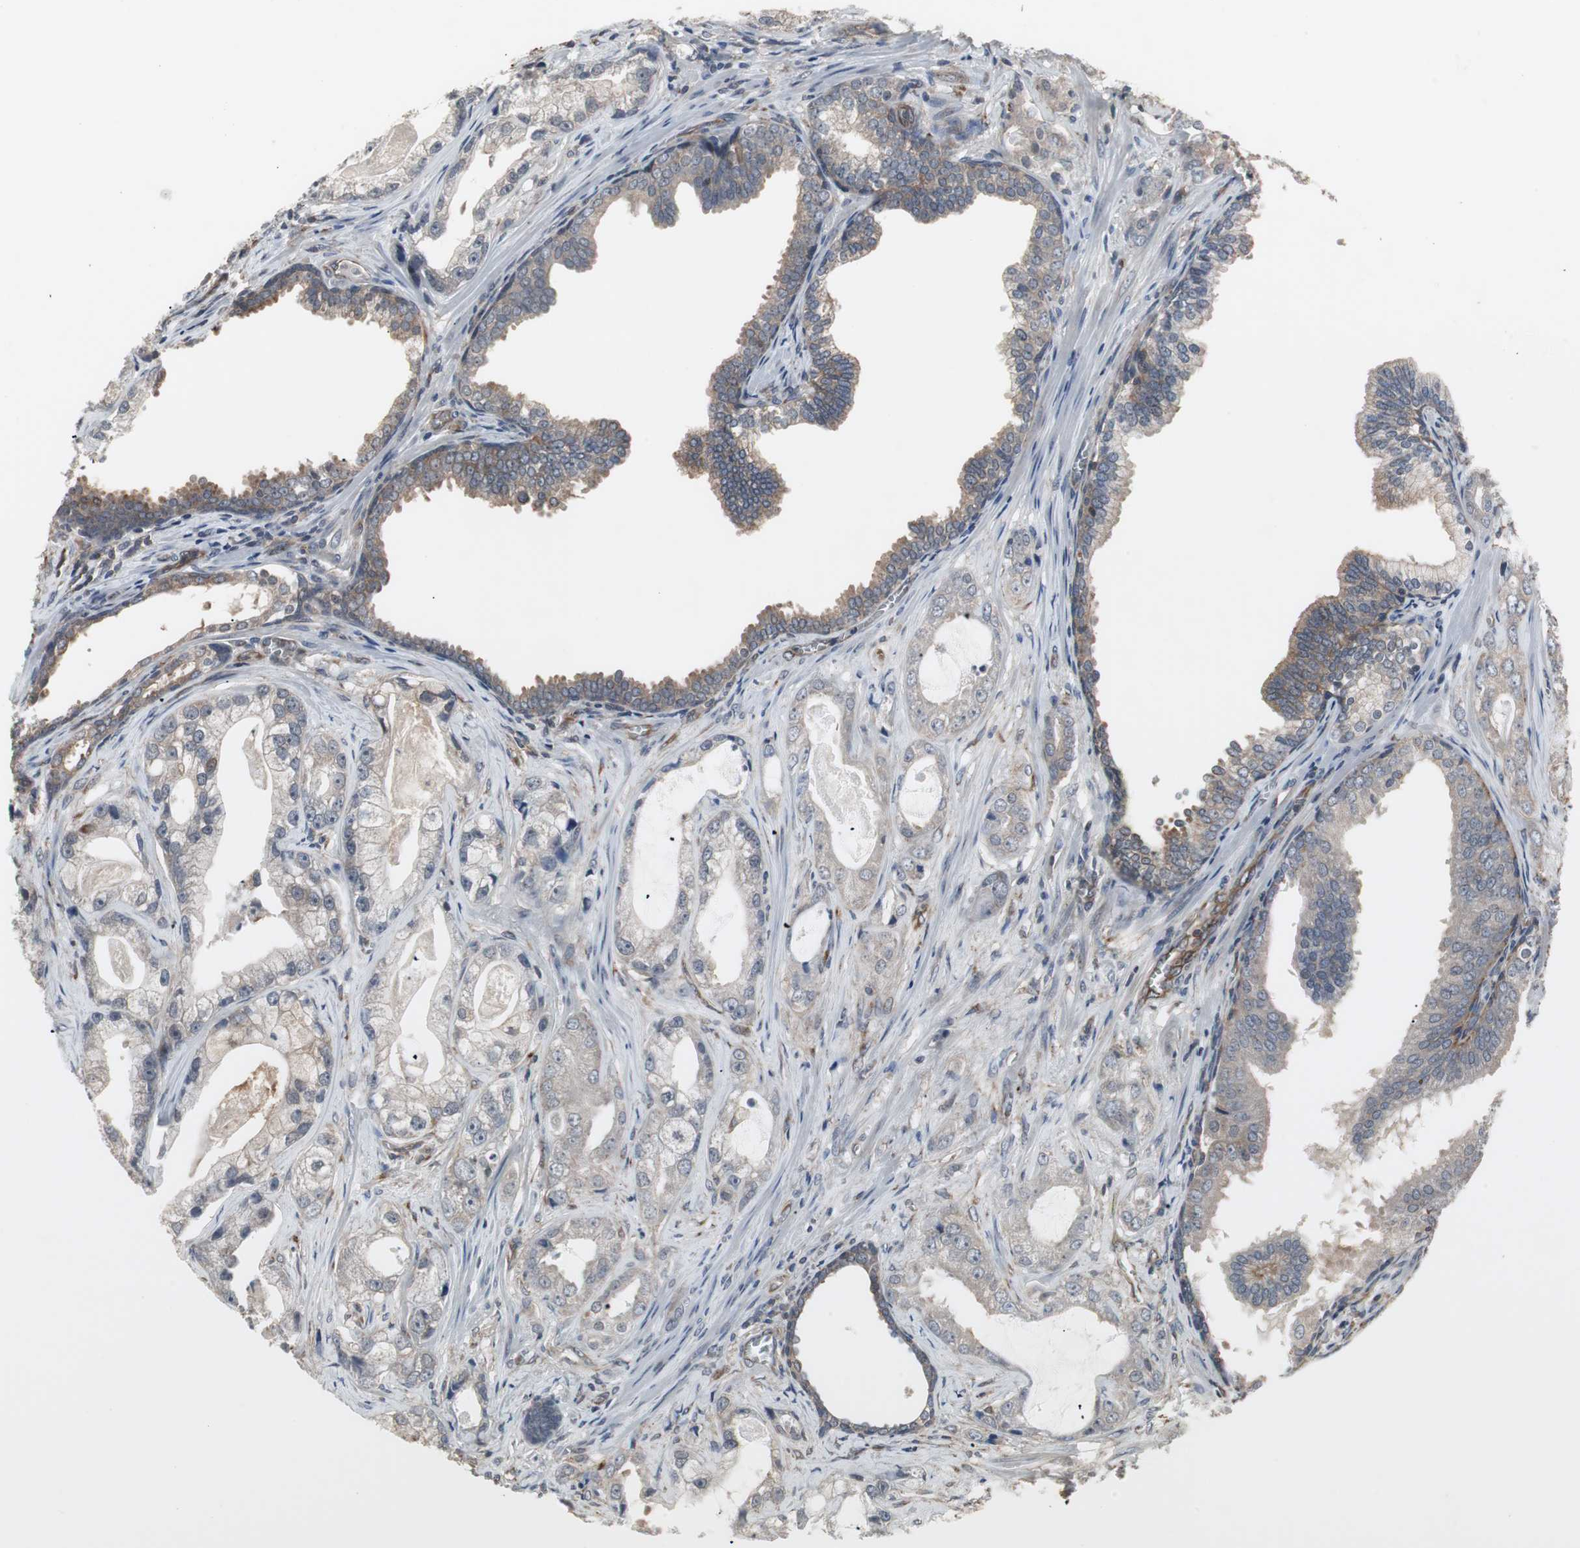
{"staining": {"intensity": "weak", "quantity": ">75%", "location": "cytoplasmic/membranous"}, "tissue": "prostate cancer", "cell_type": "Tumor cells", "image_type": "cancer", "snomed": [{"axis": "morphology", "description": "Adenocarcinoma, Low grade"}, {"axis": "topography", "description": "Prostate"}], "caption": "Immunohistochemistry staining of adenocarcinoma (low-grade) (prostate), which reveals low levels of weak cytoplasmic/membranous positivity in approximately >75% of tumor cells indicating weak cytoplasmic/membranous protein expression. The staining was performed using DAB (3,3'-diaminobenzidine) (brown) for protein detection and nuclei were counterstained in hematoxylin (blue).", "gene": "ATP2B2", "patient": {"sex": "male", "age": 59}}